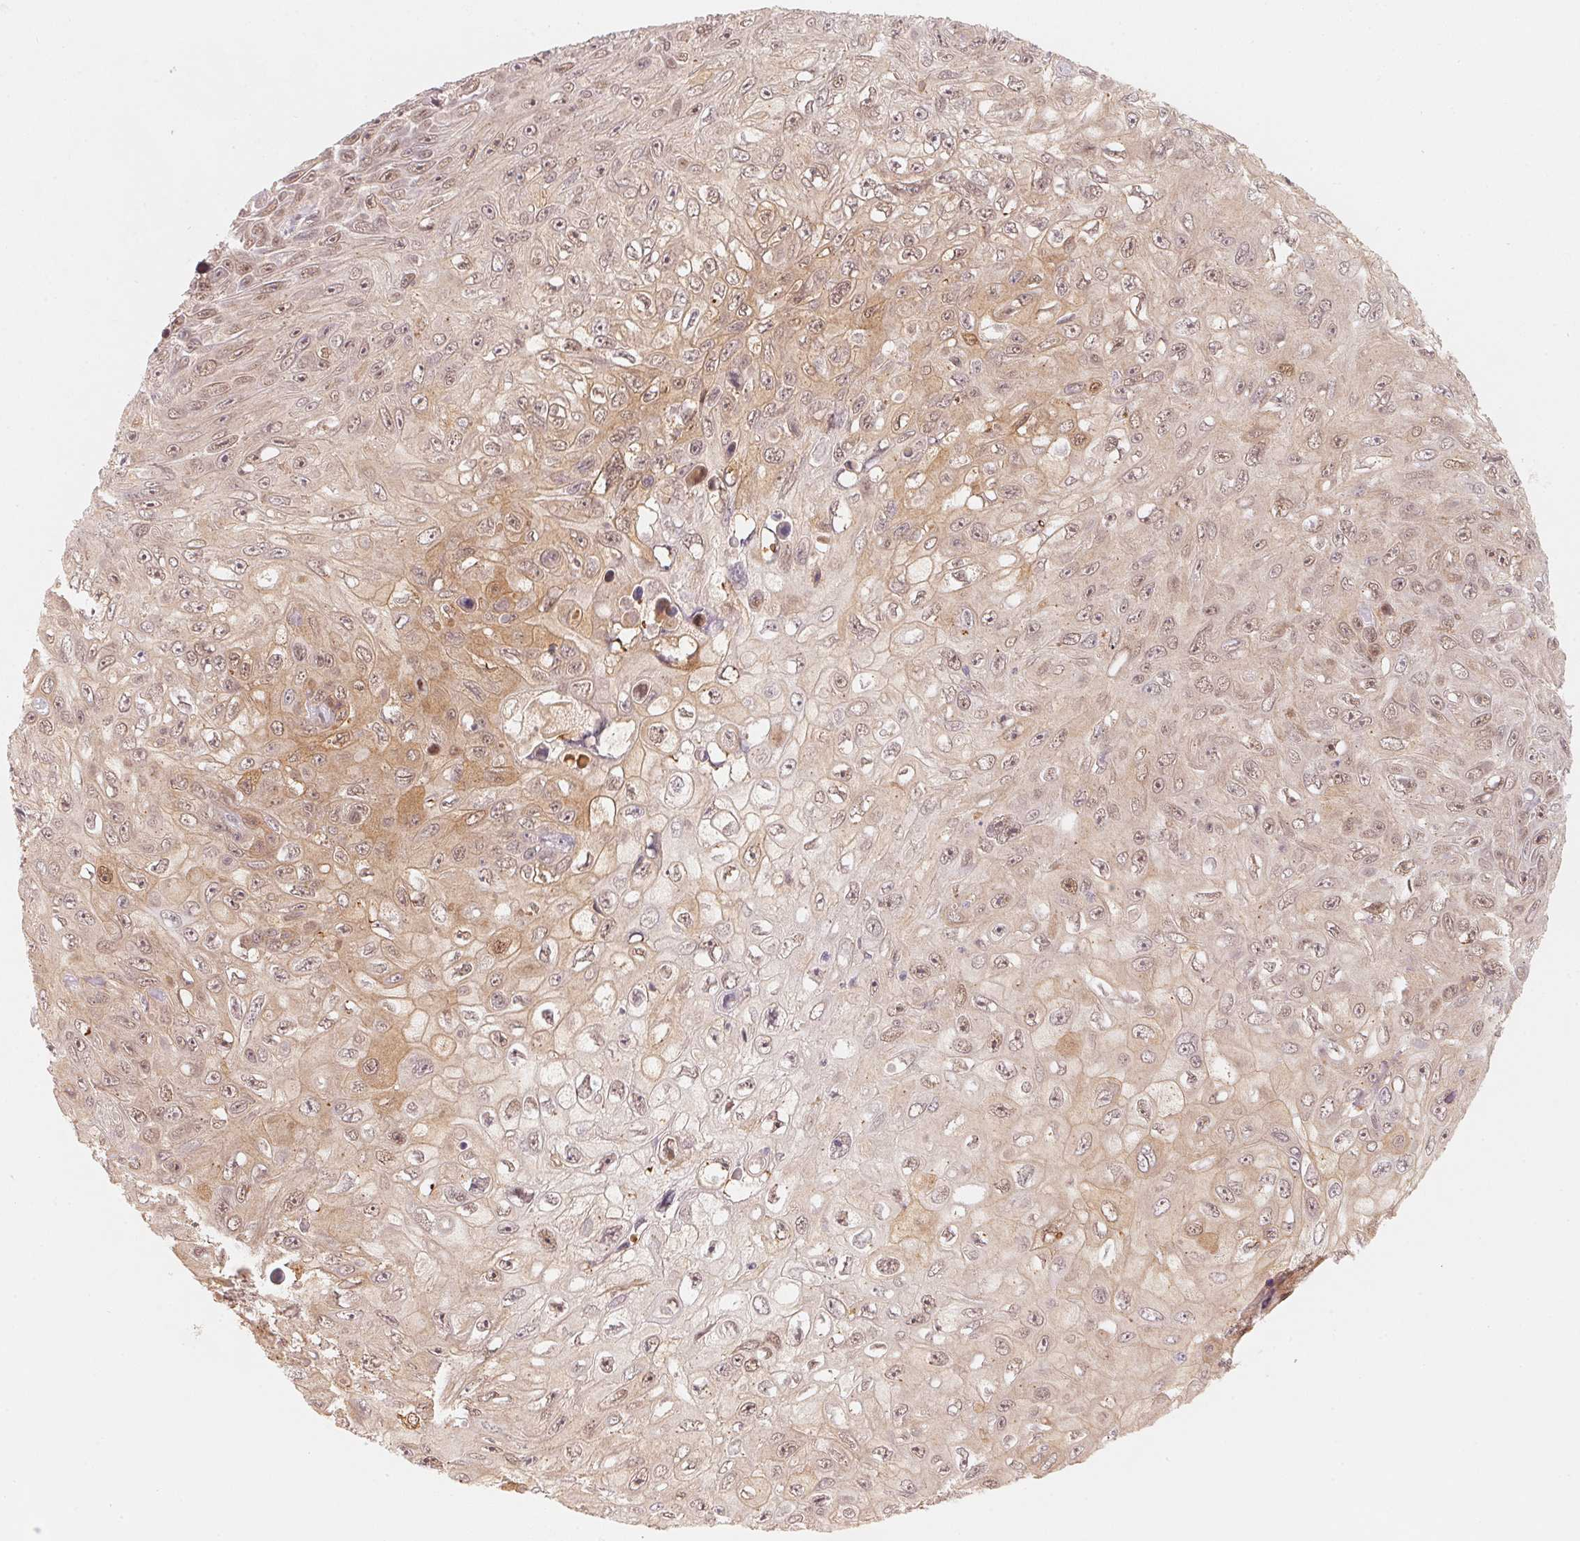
{"staining": {"intensity": "weak", "quantity": ">75%", "location": "cytoplasmic/membranous,nuclear"}, "tissue": "skin cancer", "cell_type": "Tumor cells", "image_type": "cancer", "snomed": [{"axis": "morphology", "description": "Squamous cell carcinoma, NOS"}, {"axis": "topography", "description": "Skin"}], "caption": "Immunohistochemistry micrograph of squamous cell carcinoma (skin) stained for a protein (brown), which exhibits low levels of weak cytoplasmic/membranous and nuclear positivity in approximately >75% of tumor cells.", "gene": "ARHGAP22", "patient": {"sex": "male", "age": 82}}